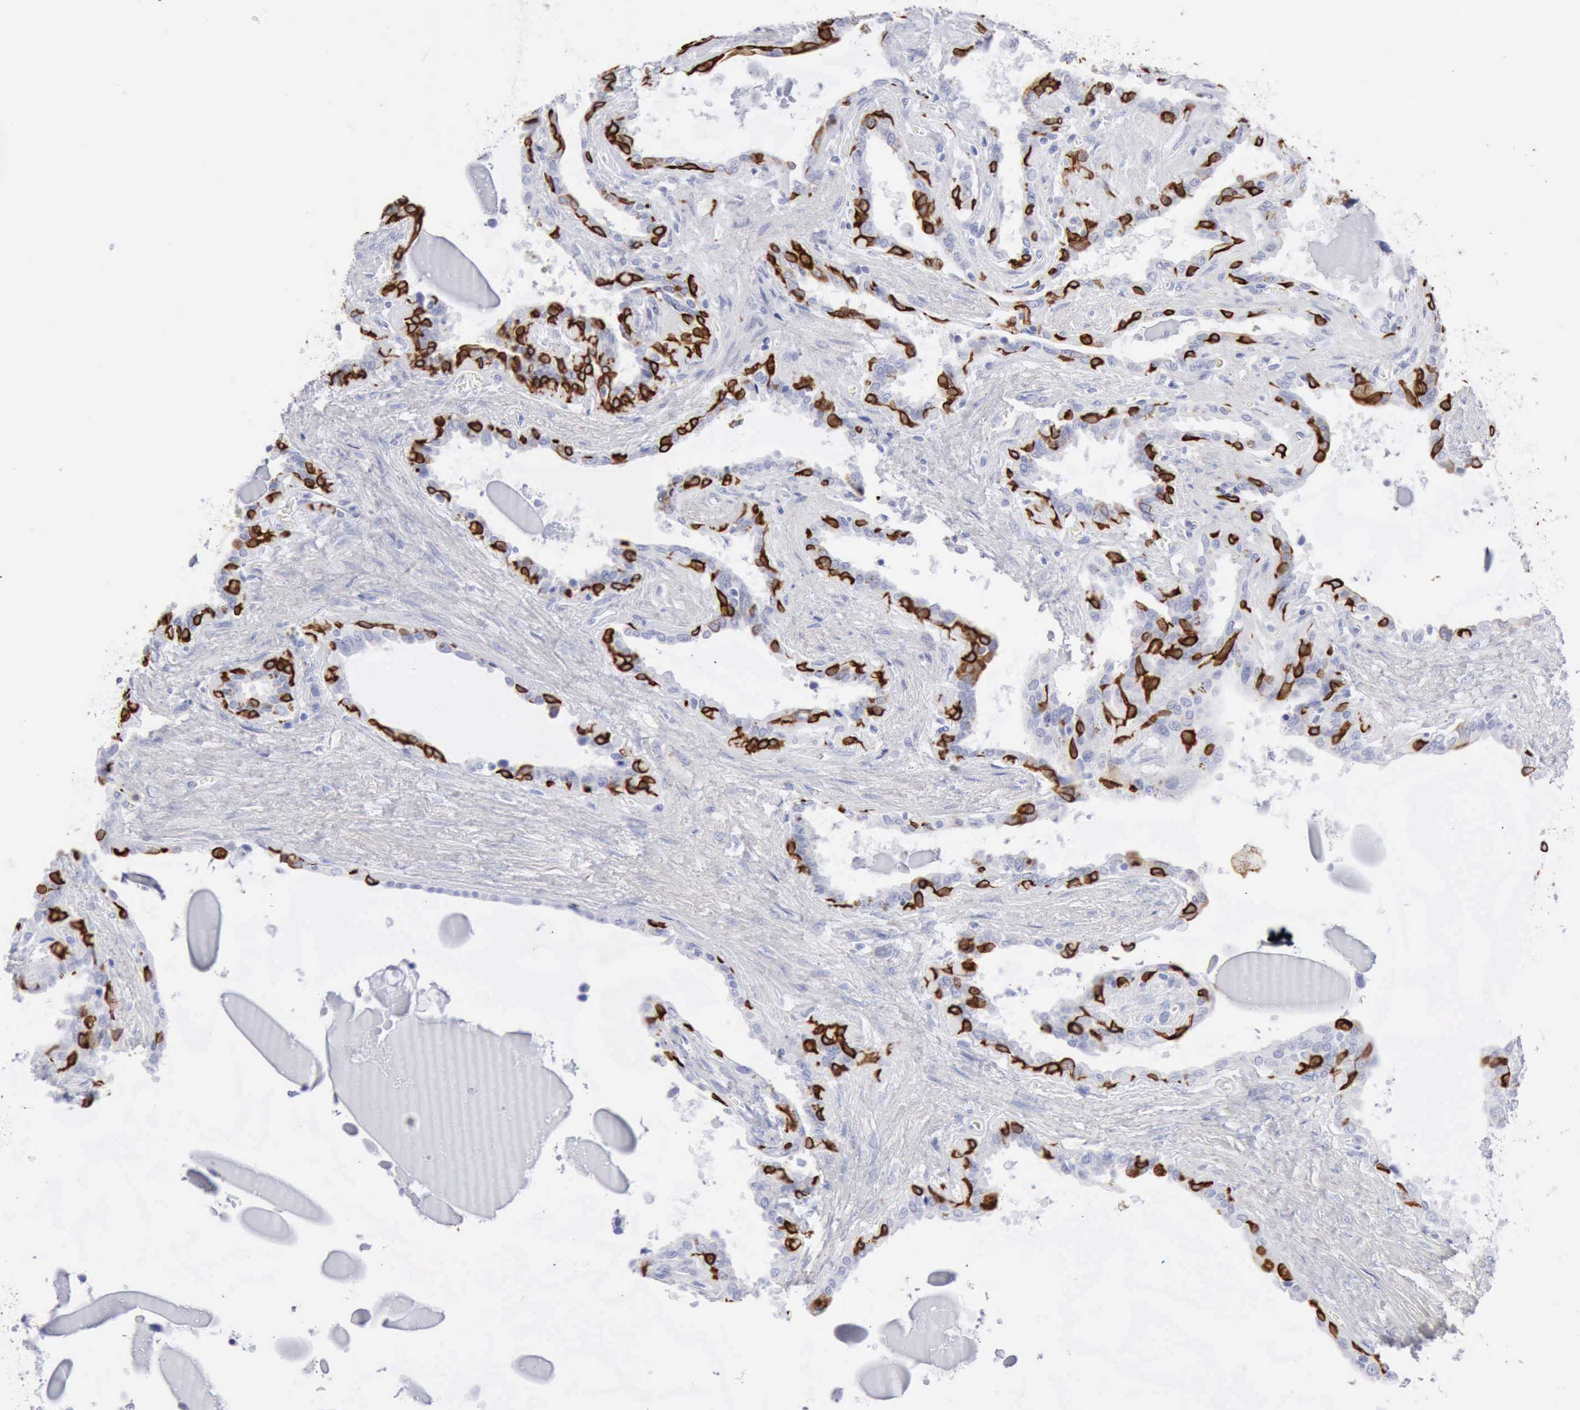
{"staining": {"intensity": "strong", "quantity": "25%-75%", "location": "cytoplasmic/membranous"}, "tissue": "seminal vesicle", "cell_type": "Glandular cells", "image_type": "normal", "snomed": [{"axis": "morphology", "description": "Normal tissue, NOS"}, {"axis": "morphology", "description": "Inflammation, NOS"}, {"axis": "topography", "description": "Urinary bladder"}, {"axis": "topography", "description": "Prostate"}, {"axis": "topography", "description": "Seminal veicle"}], "caption": "Immunohistochemical staining of unremarkable seminal vesicle exhibits high levels of strong cytoplasmic/membranous staining in about 25%-75% of glandular cells.", "gene": "KRT5", "patient": {"sex": "male", "age": 82}}